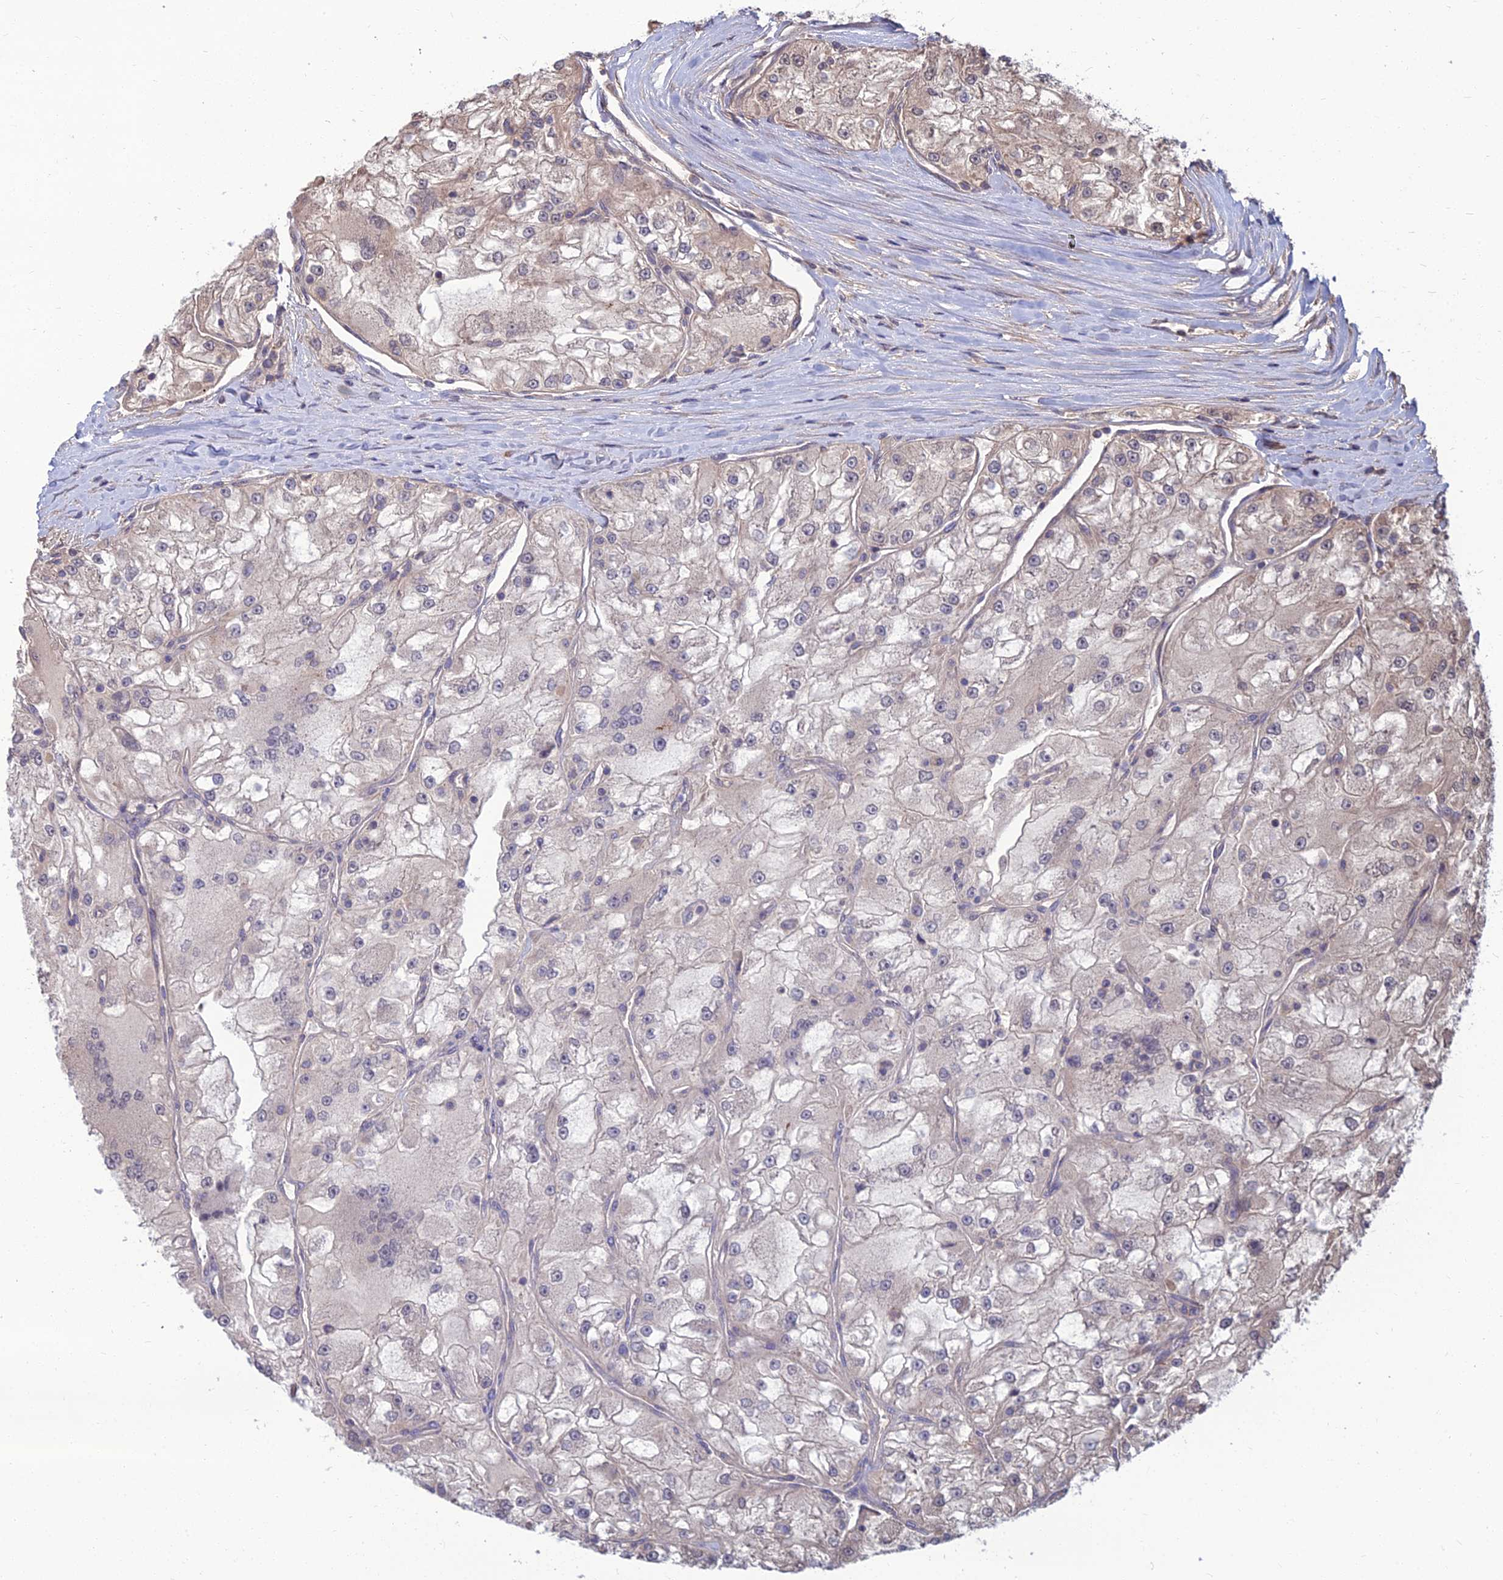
{"staining": {"intensity": "weak", "quantity": "25%-75%", "location": "cytoplasmic/membranous"}, "tissue": "renal cancer", "cell_type": "Tumor cells", "image_type": "cancer", "snomed": [{"axis": "morphology", "description": "Adenocarcinoma, NOS"}, {"axis": "topography", "description": "Kidney"}], "caption": "Renal cancer (adenocarcinoma) tissue reveals weak cytoplasmic/membranous expression in about 25%-75% of tumor cells, visualized by immunohistochemistry.", "gene": "OPA3", "patient": {"sex": "female", "age": 72}}